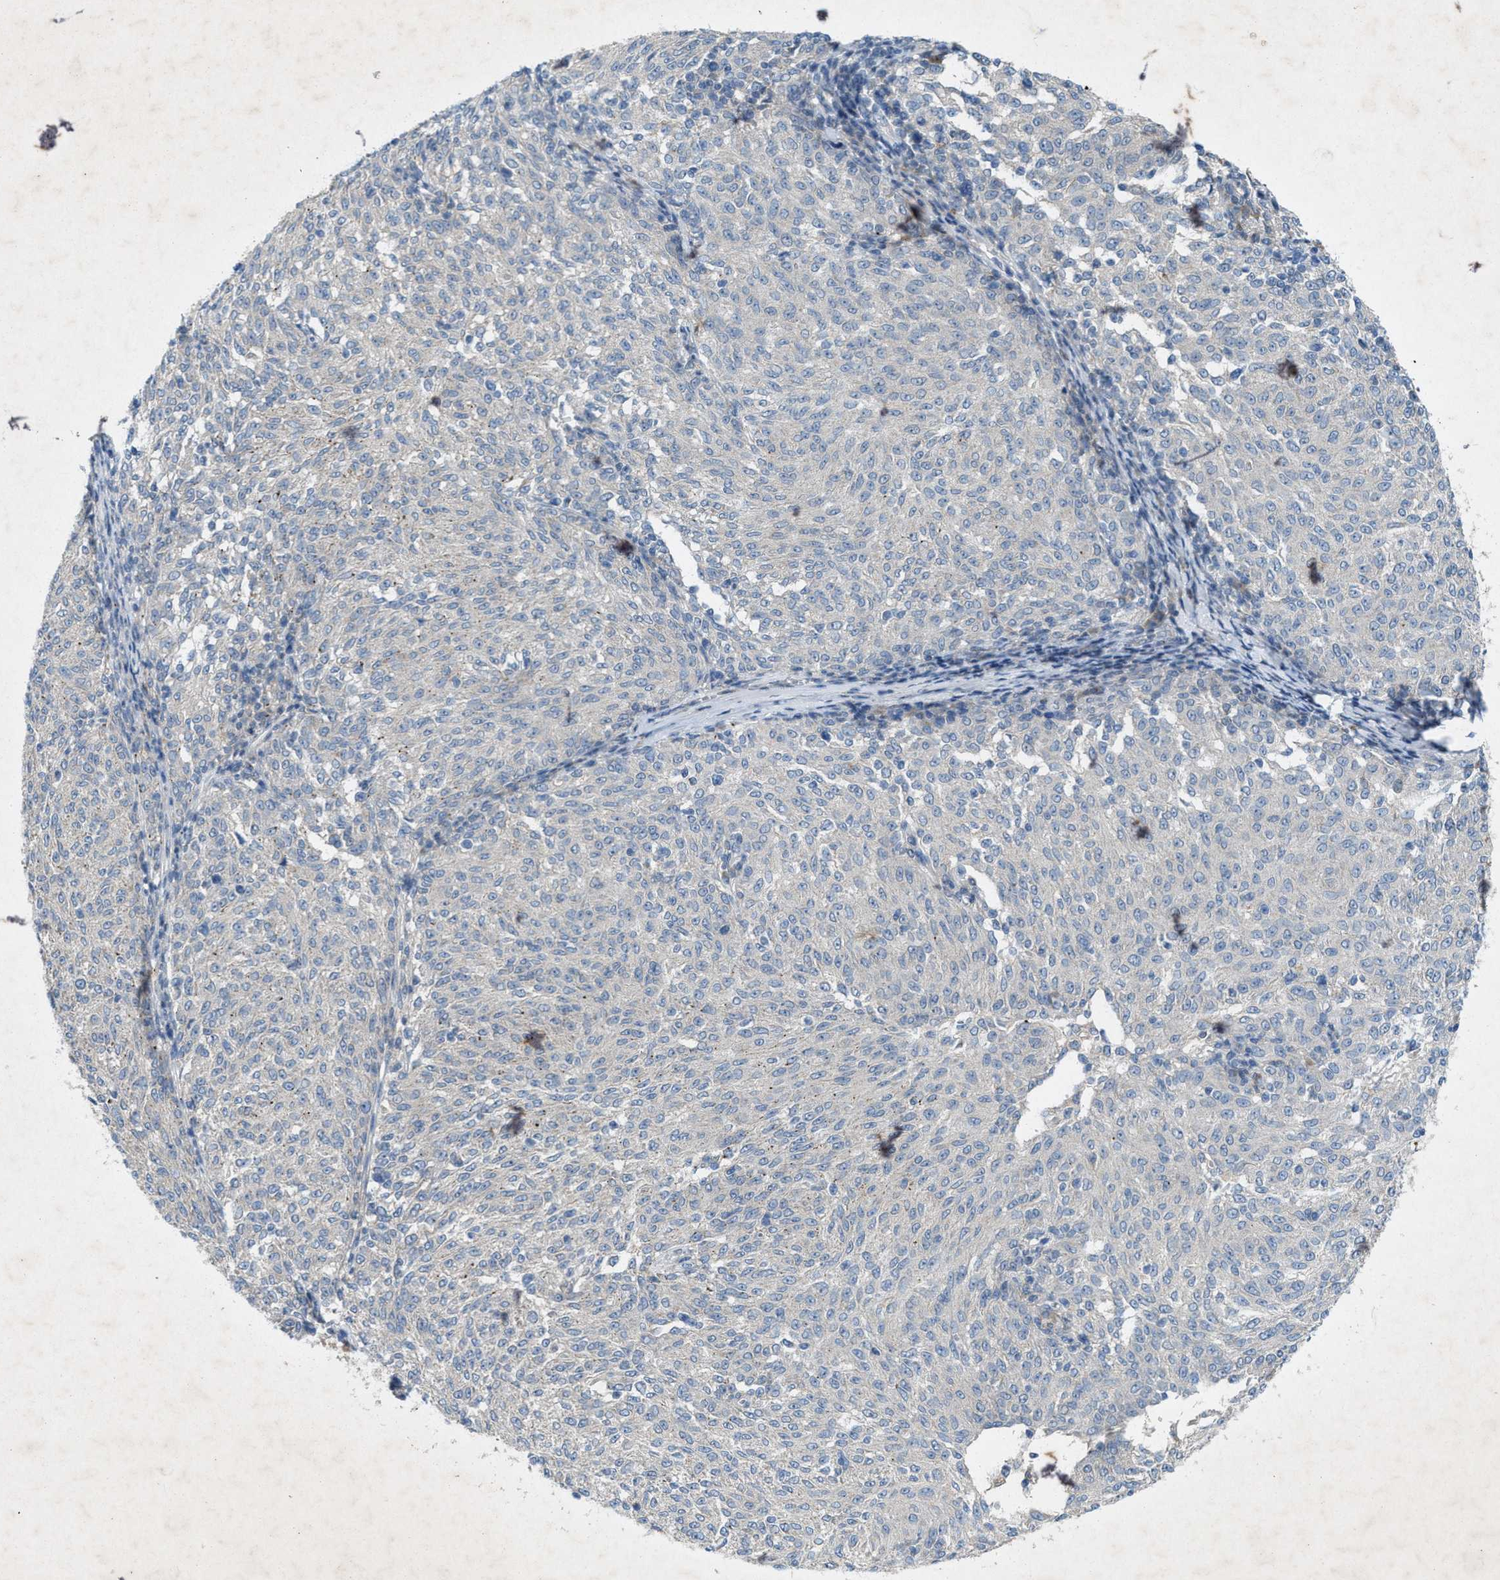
{"staining": {"intensity": "negative", "quantity": "none", "location": "none"}, "tissue": "melanoma", "cell_type": "Tumor cells", "image_type": "cancer", "snomed": [{"axis": "morphology", "description": "Malignant melanoma, NOS"}, {"axis": "topography", "description": "Skin"}], "caption": "Malignant melanoma was stained to show a protein in brown. There is no significant staining in tumor cells. (Brightfield microscopy of DAB IHC at high magnification).", "gene": "URGCP", "patient": {"sex": "female", "age": 72}}